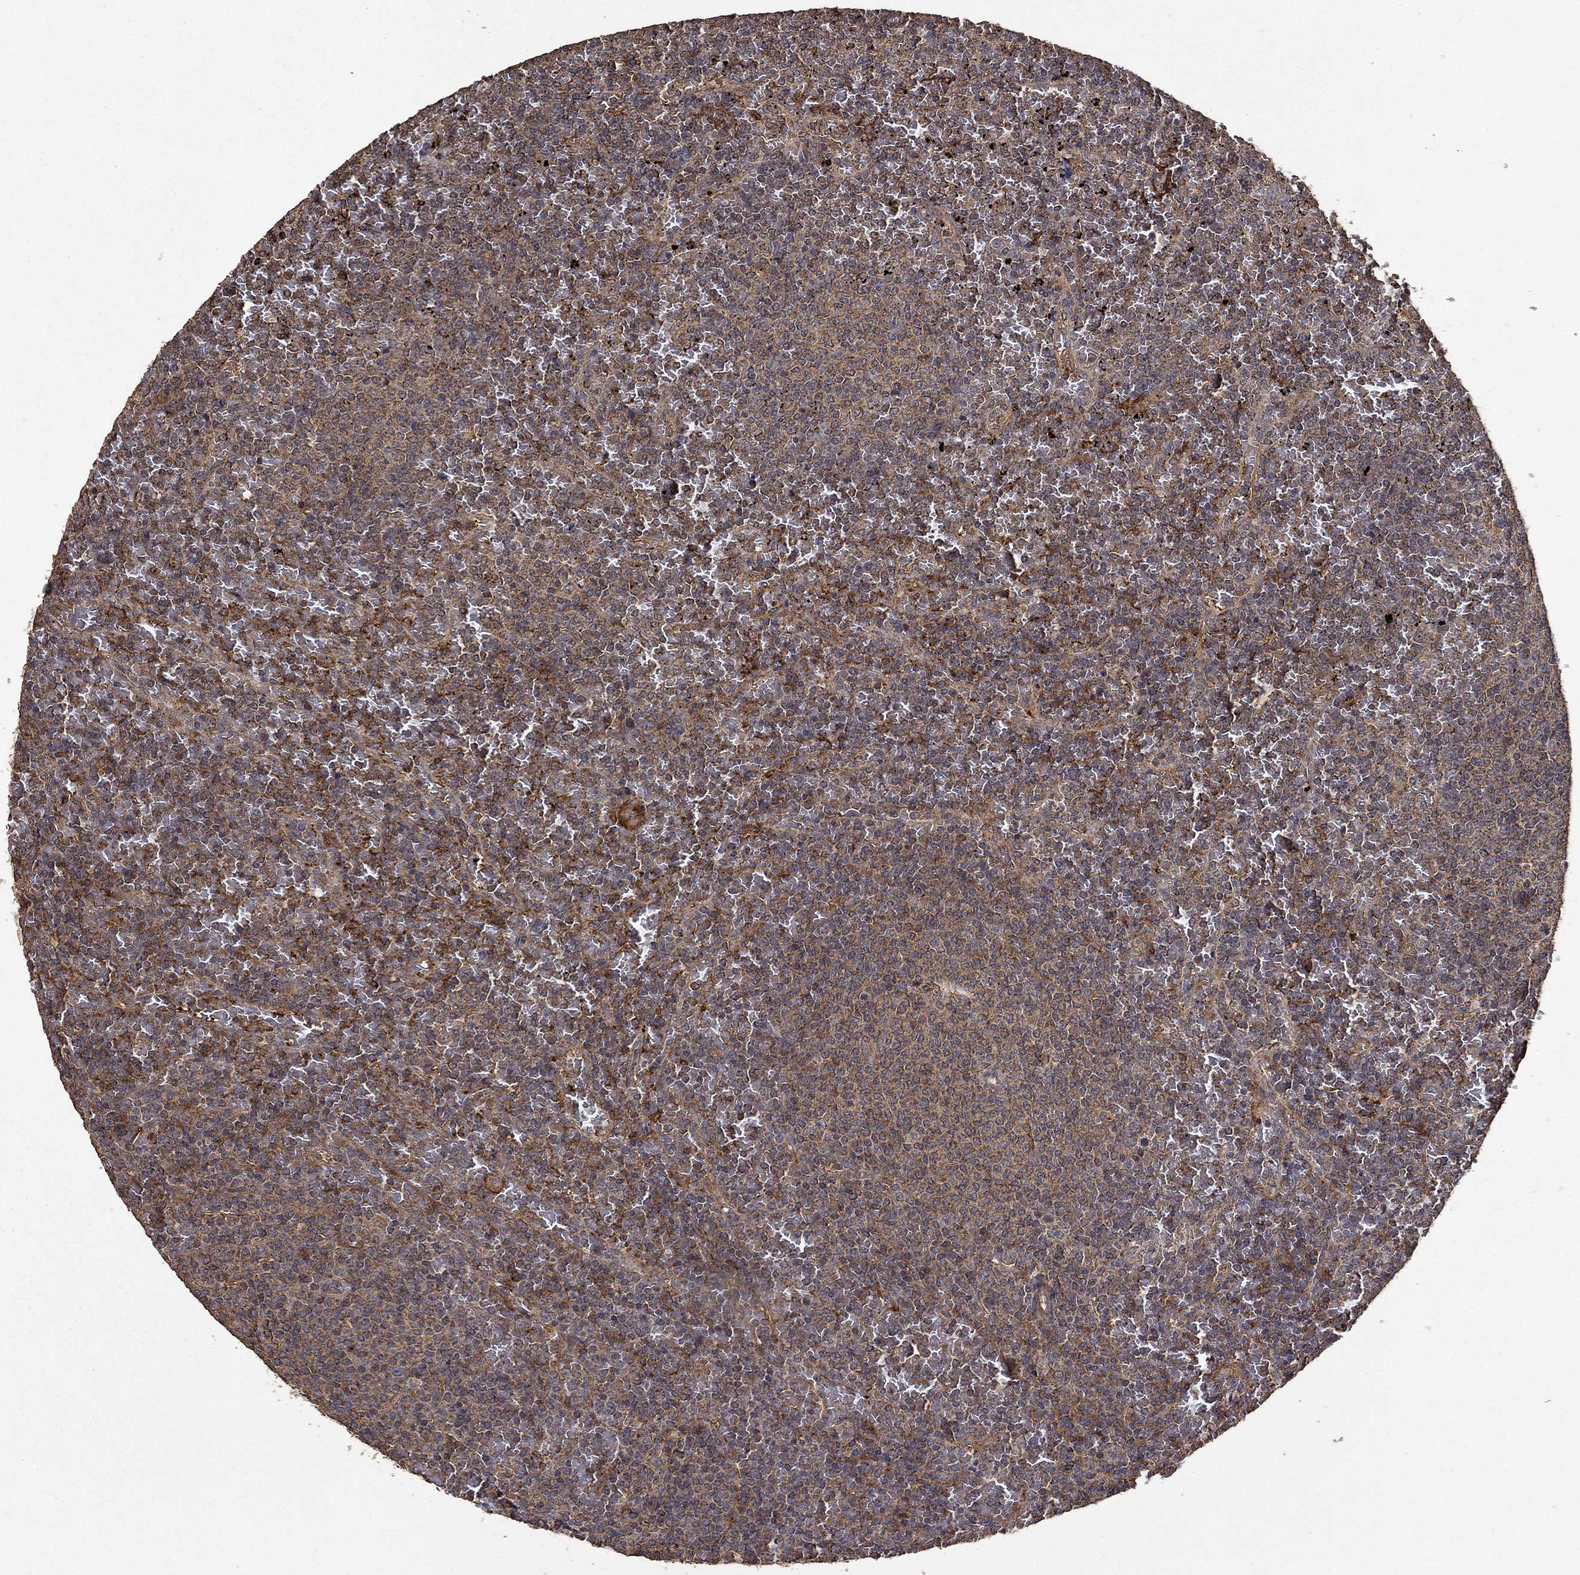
{"staining": {"intensity": "moderate", "quantity": "25%-75%", "location": "cytoplasmic/membranous"}, "tissue": "lymphoma", "cell_type": "Tumor cells", "image_type": "cancer", "snomed": [{"axis": "morphology", "description": "Malignant lymphoma, non-Hodgkin's type, Low grade"}, {"axis": "topography", "description": "Spleen"}], "caption": "Moderate cytoplasmic/membranous expression for a protein is identified in approximately 25%-75% of tumor cells of lymphoma using immunohistochemistry (IHC).", "gene": "IFRD1", "patient": {"sex": "female", "age": 77}}